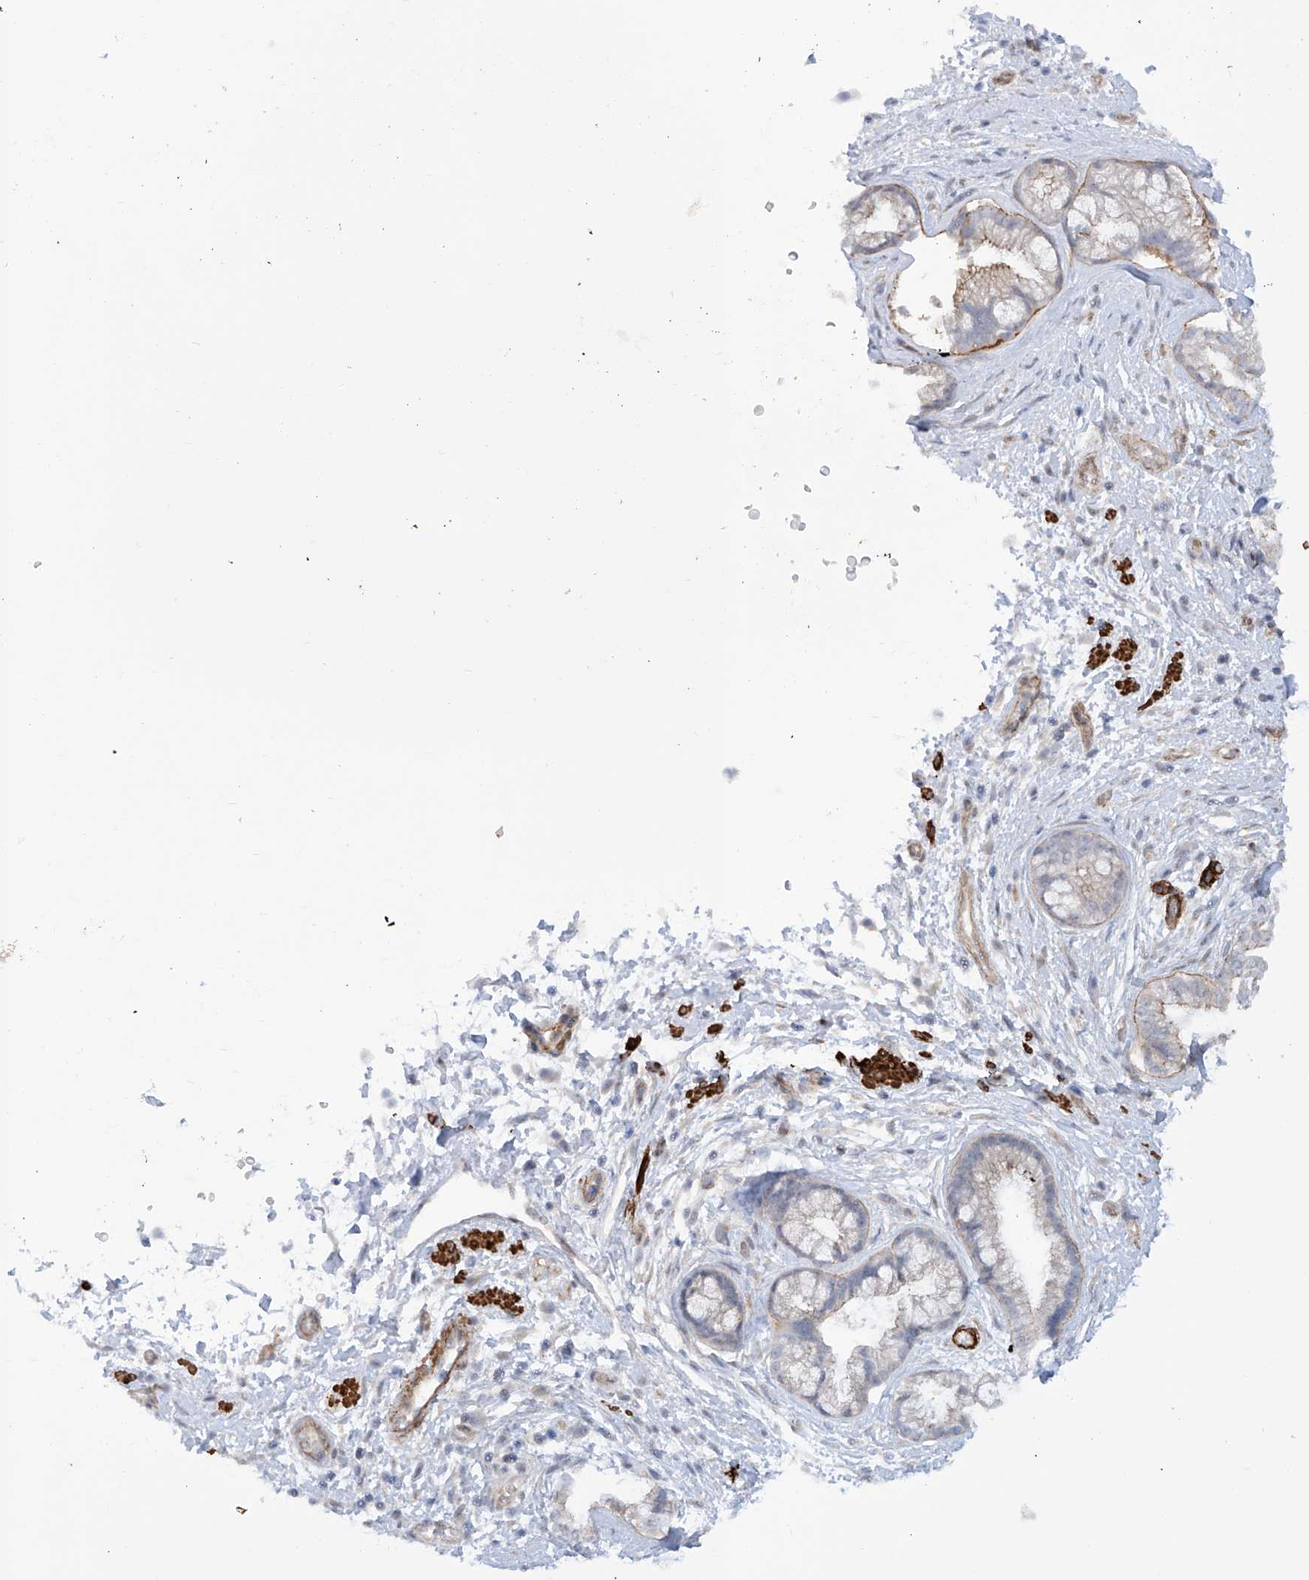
{"staining": {"intensity": "strong", "quantity": "<25%", "location": "cytoplasmic/membranous"}, "tissue": "pancreatic cancer", "cell_type": "Tumor cells", "image_type": "cancer", "snomed": [{"axis": "morphology", "description": "Adenocarcinoma, NOS"}, {"axis": "topography", "description": "Pancreas"}], "caption": "Protein expression analysis of human pancreatic adenocarcinoma reveals strong cytoplasmic/membranous staining in about <25% of tumor cells.", "gene": "ZNF490", "patient": {"sex": "female", "age": 73}}